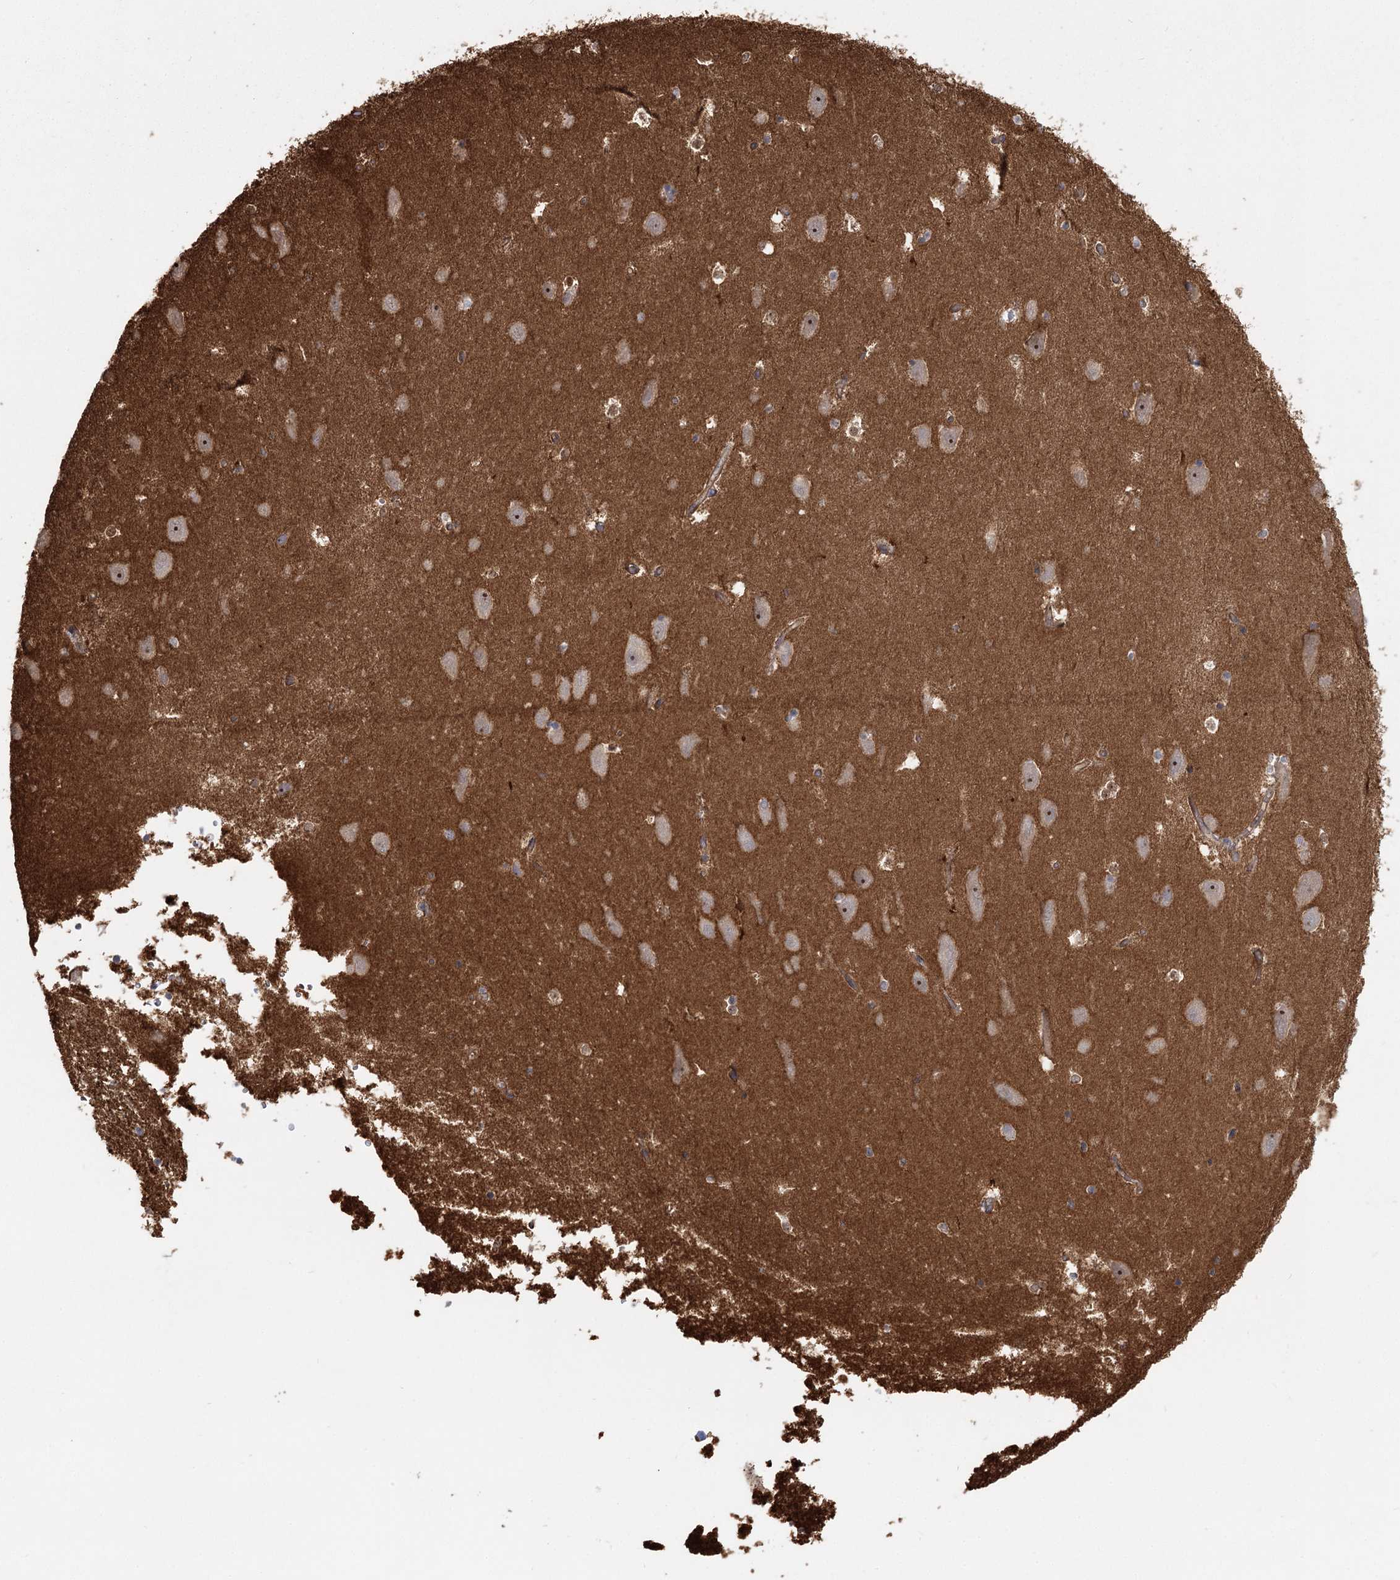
{"staining": {"intensity": "negative", "quantity": "none", "location": "none"}, "tissue": "hippocampus", "cell_type": "Glial cells", "image_type": "normal", "snomed": [{"axis": "morphology", "description": "Normal tissue, NOS"}, {"axis": "topography", "description": "Hippocampus"}], "caption": "This photomicrograph is of unremarkable hippocampus stained with immunohistochemistry (IHC) to label a protein in brown with the nuclei are counter-stained blue. There is no staining in glial cells. (DAB IHC visualized using brightfield microscopy, high magnification).", "gene": "RPP14", "patient": {"sex": "male", "age": 45}}